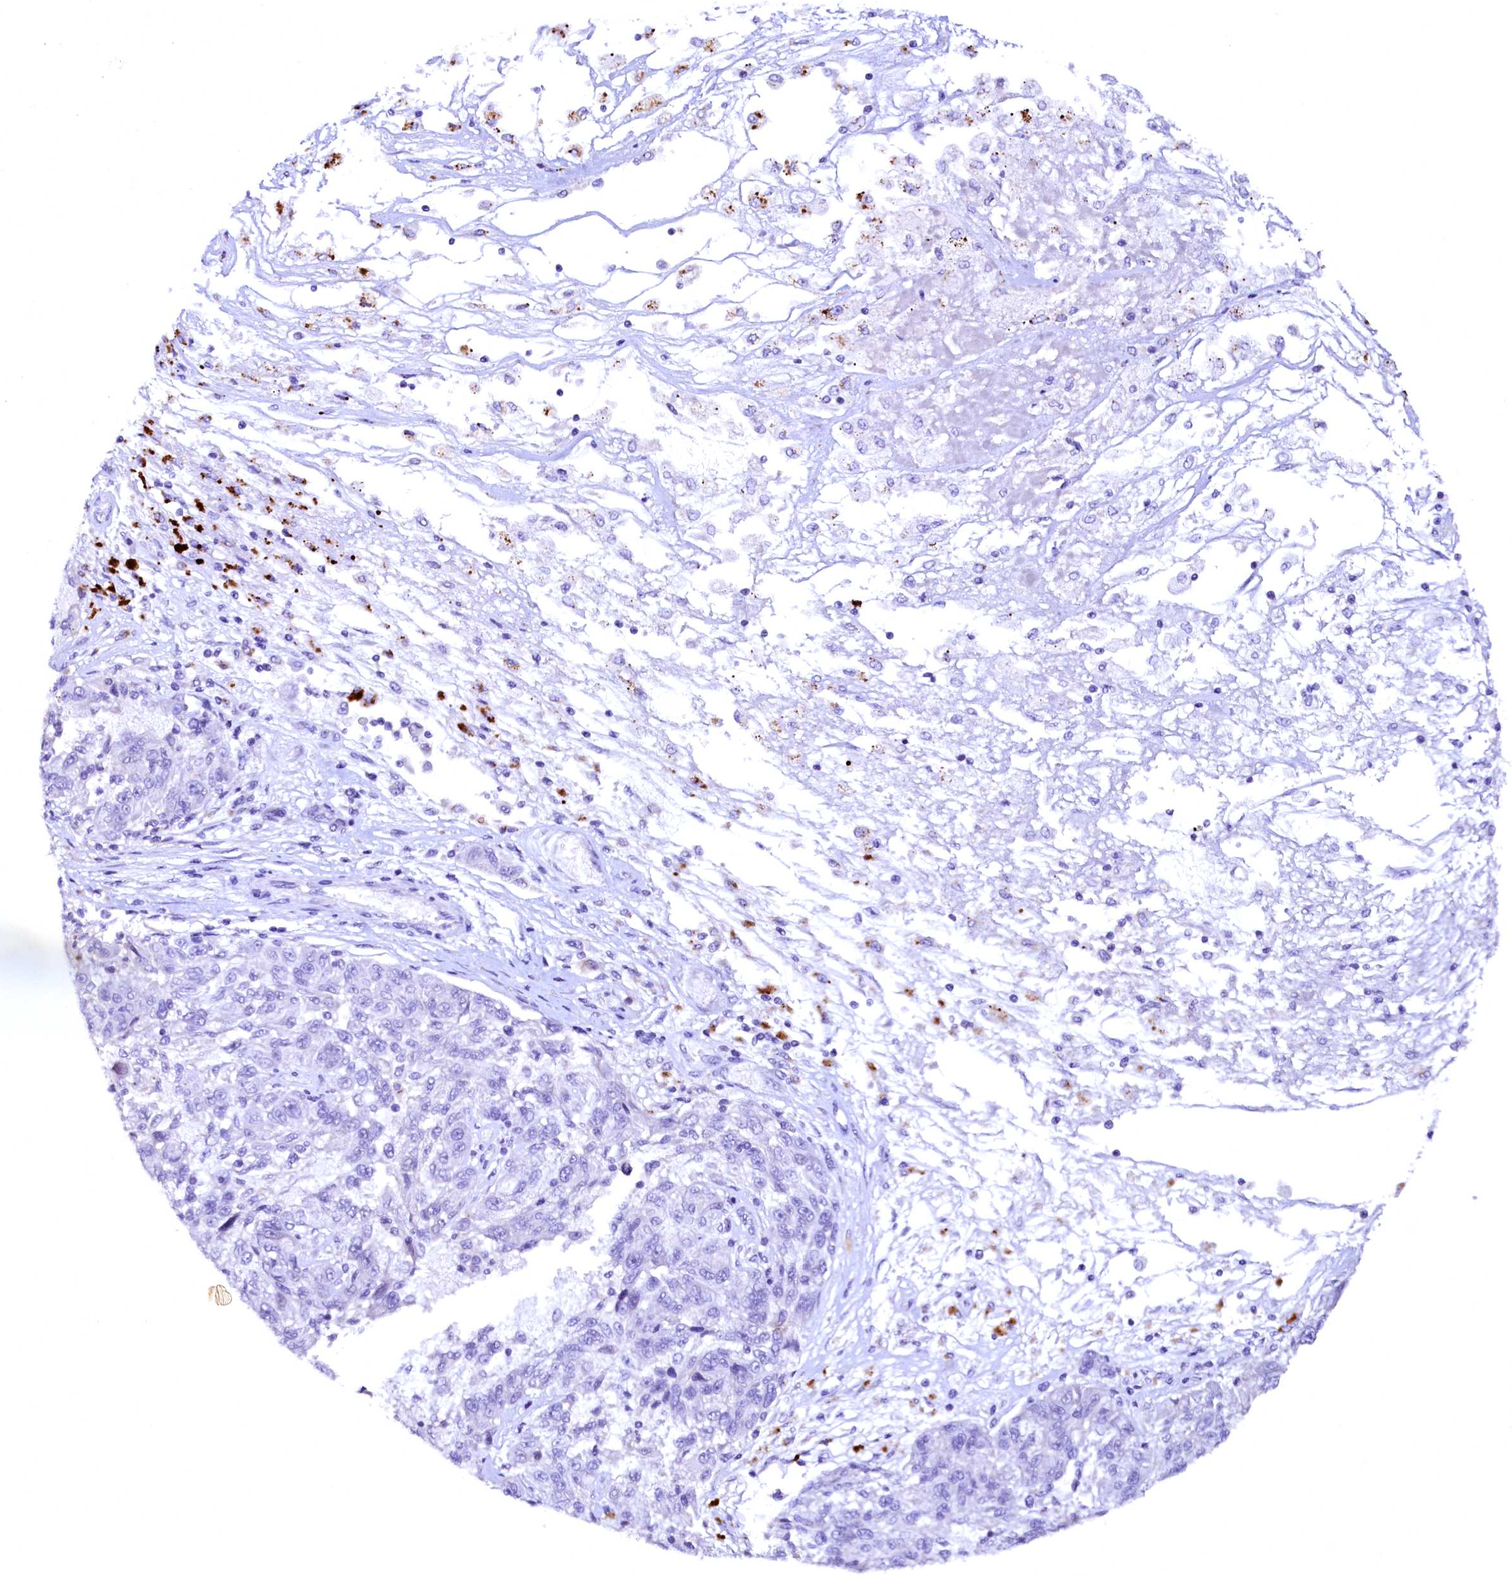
{"staining": {"intensity": "negative", "quantity": "none", "location": "none"}, "tissue": "melanoma", "cell_type": "Tumor cells", "image_type": "cancer", "snomed": [{"axis": "morphology", "description": "Malignant melanoma, NOS"}, {"axis": "topography", "description": "Skin"}], "caption": "Tumor cells show no significant expression in melanoma.", "gene": "NALF1", "patient": {"sex": "male", "age": 53}}